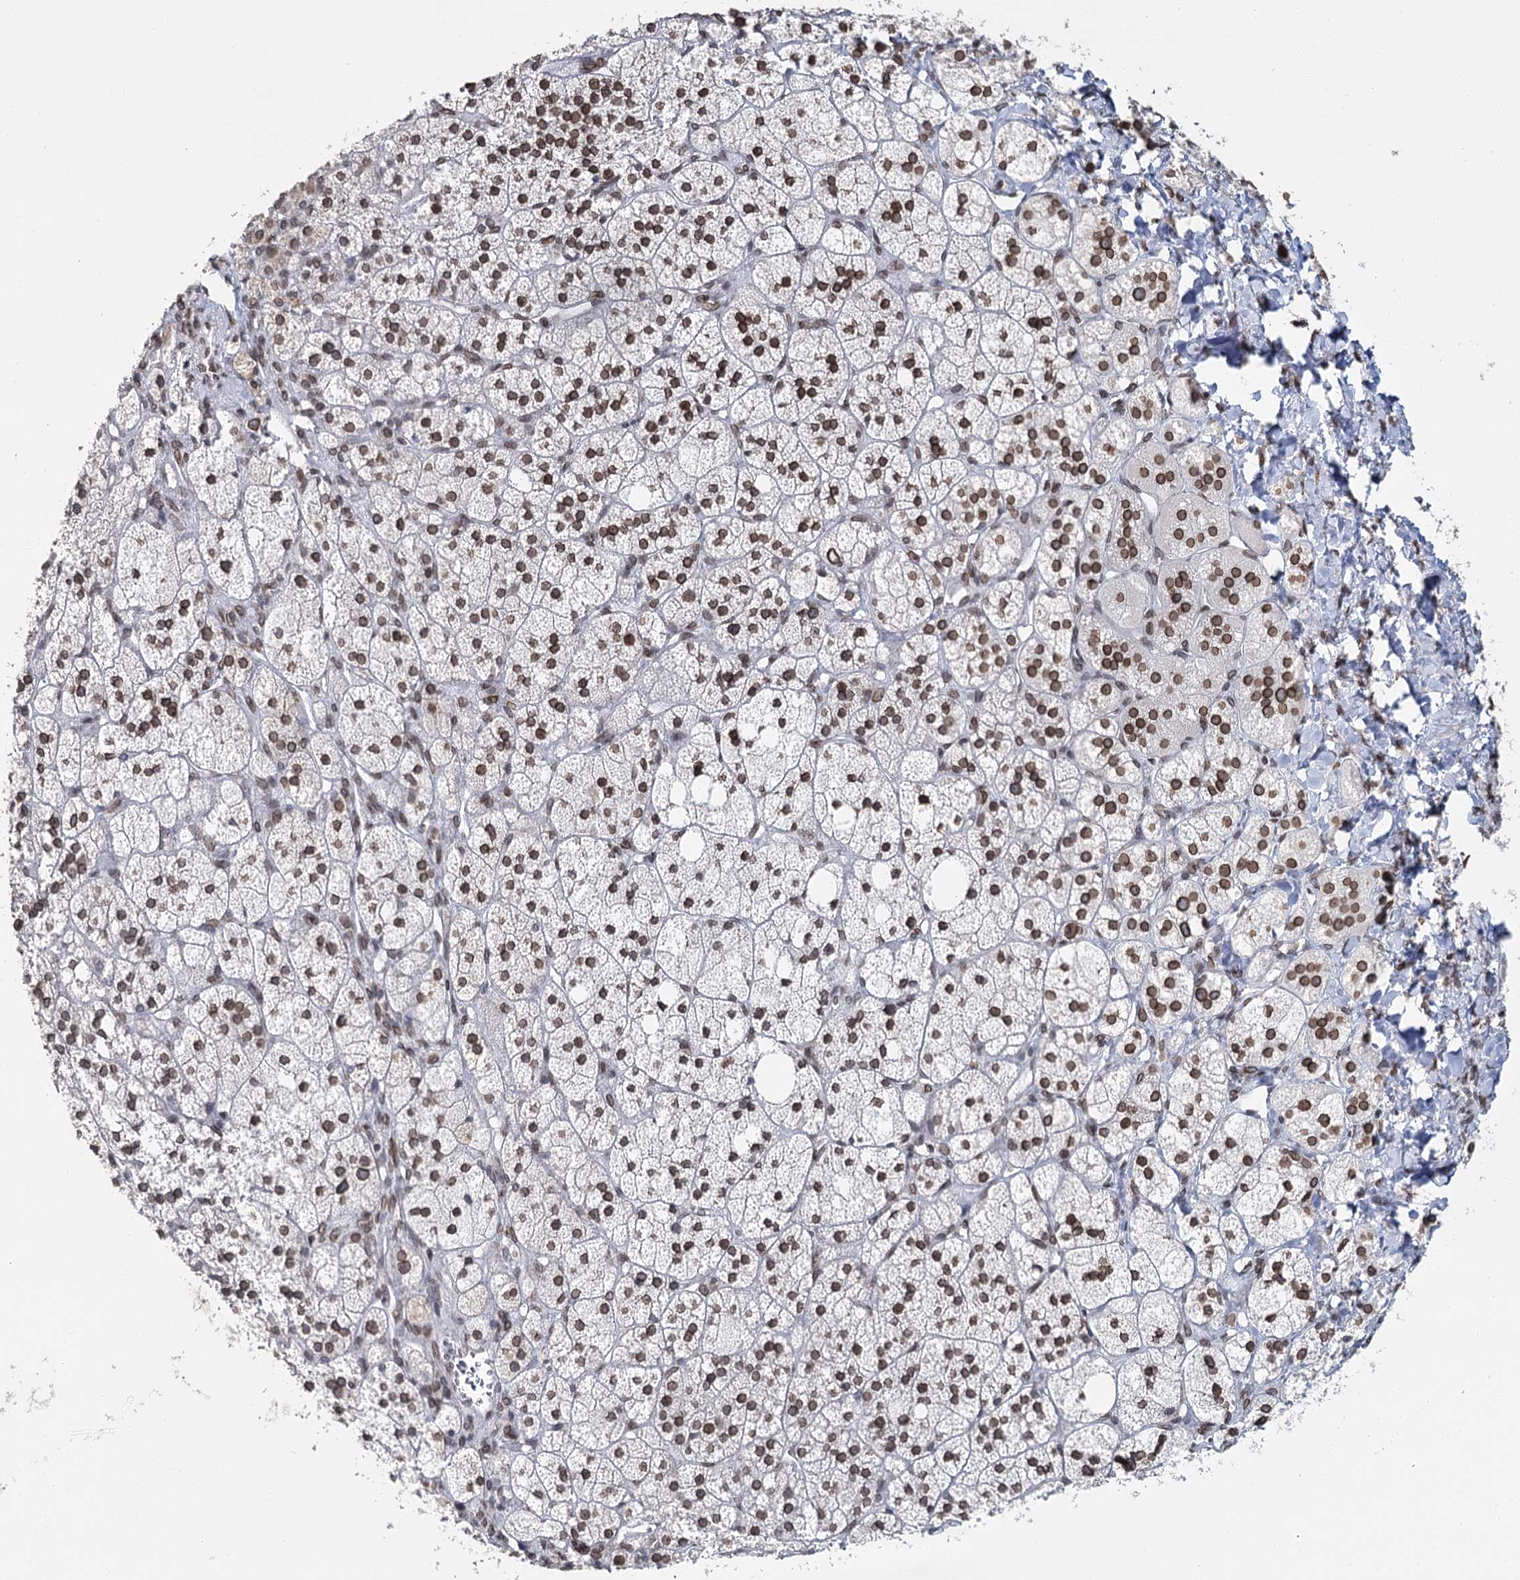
{"staining": {"intensity": "moderate", "quantity": ">75%", "location": "cytoplasmic/membranous,nuclear"}, "tissue": "adrenal gland", "cell_type": "Glandular cells", "image_type": "normal", "snomed": [{"axis": "morphology", "description": "Normal tissue, NOS"}, {"axis": "topography", "description": "Adrenal gland"}], "caption": "Protein staining reveals moderate cytoplasmic/membranous,nuclear positivity in about >75% of glandular cells in benign adrenal gland.", "gene": "KIAA0930", "patient": {"sex": "male", "age": 61}}